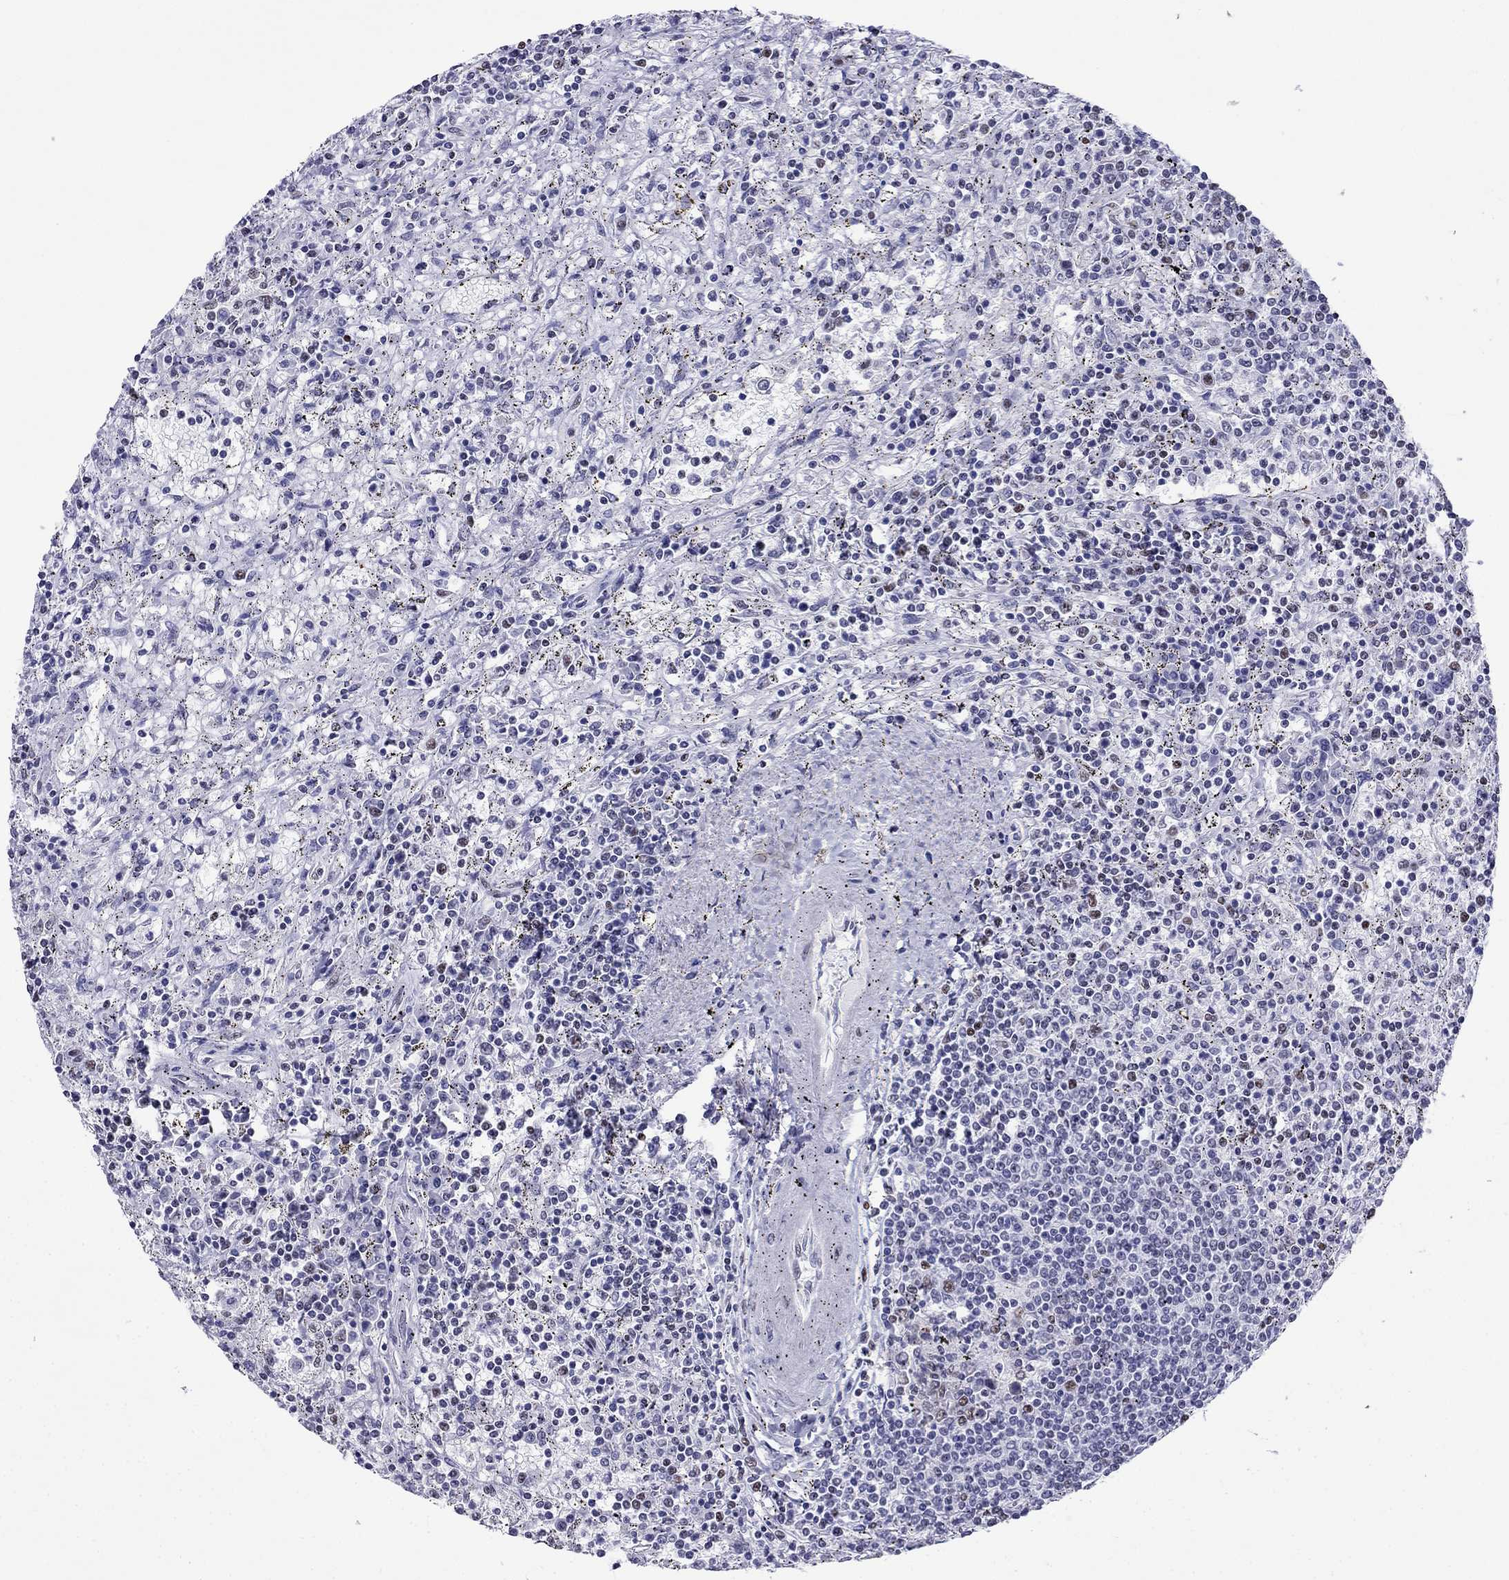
{"staining": {"intensity": "negative", "quantity": "none", "location": "none"}, "tissue": "lymphoma", "cell_type": "Tumor cells", "image_type": "cancer", "snomed": [{"axis": "morphology", "description": "Malignant lymphoma, non-Hodgkin's type, Low grade"}, {"axis": "topography", "description": "Spleen"}], "caption": "Tumor cells show no significant protein positivity in lymphoma.", "gene": "PPM1G", "patient": {"sex": "male", "age": 62}}